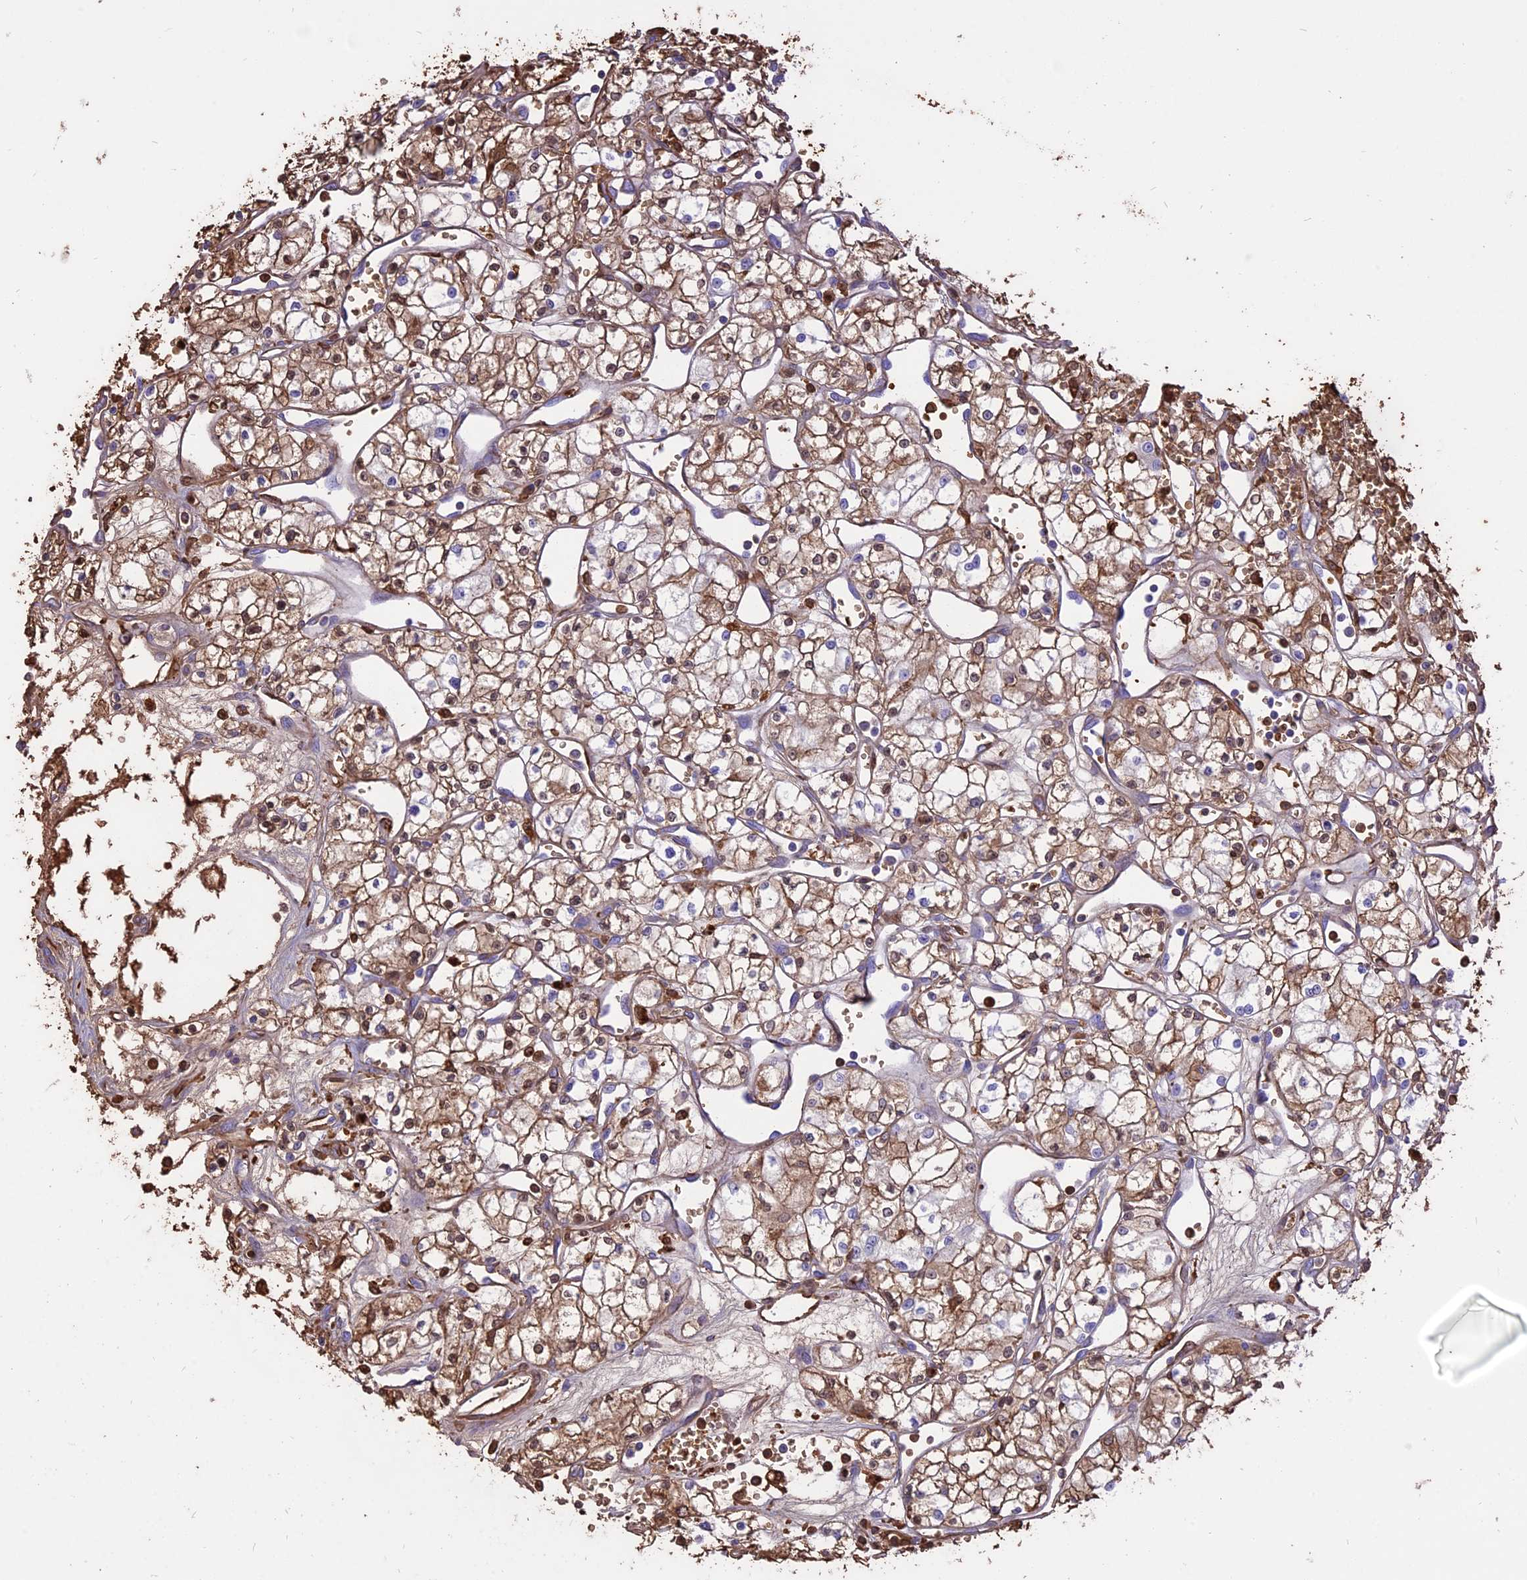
{"staining": {"intensity": "moderate", "quantity": ">75%", "location": "cytoplasmic/membranous,nuclear"}, "tissue": "renal cancer", "cell_type": "Tumor cells", "image_type": "cancer", "snomed": [{"axis": "morphology", "description": "Adenocarcinoma, NOS"}, {"axis": "topography", "description": "Kidney"}], "caption": "Moderate cytoplasmic/membranous and nuclear staining for a protein is identified in approximately >75% of tumor cells of adenocarcinoma (renal) using immunohistochemistry.", "gene": "TTC4", "patient": {"sex": "male", "age": 59}}